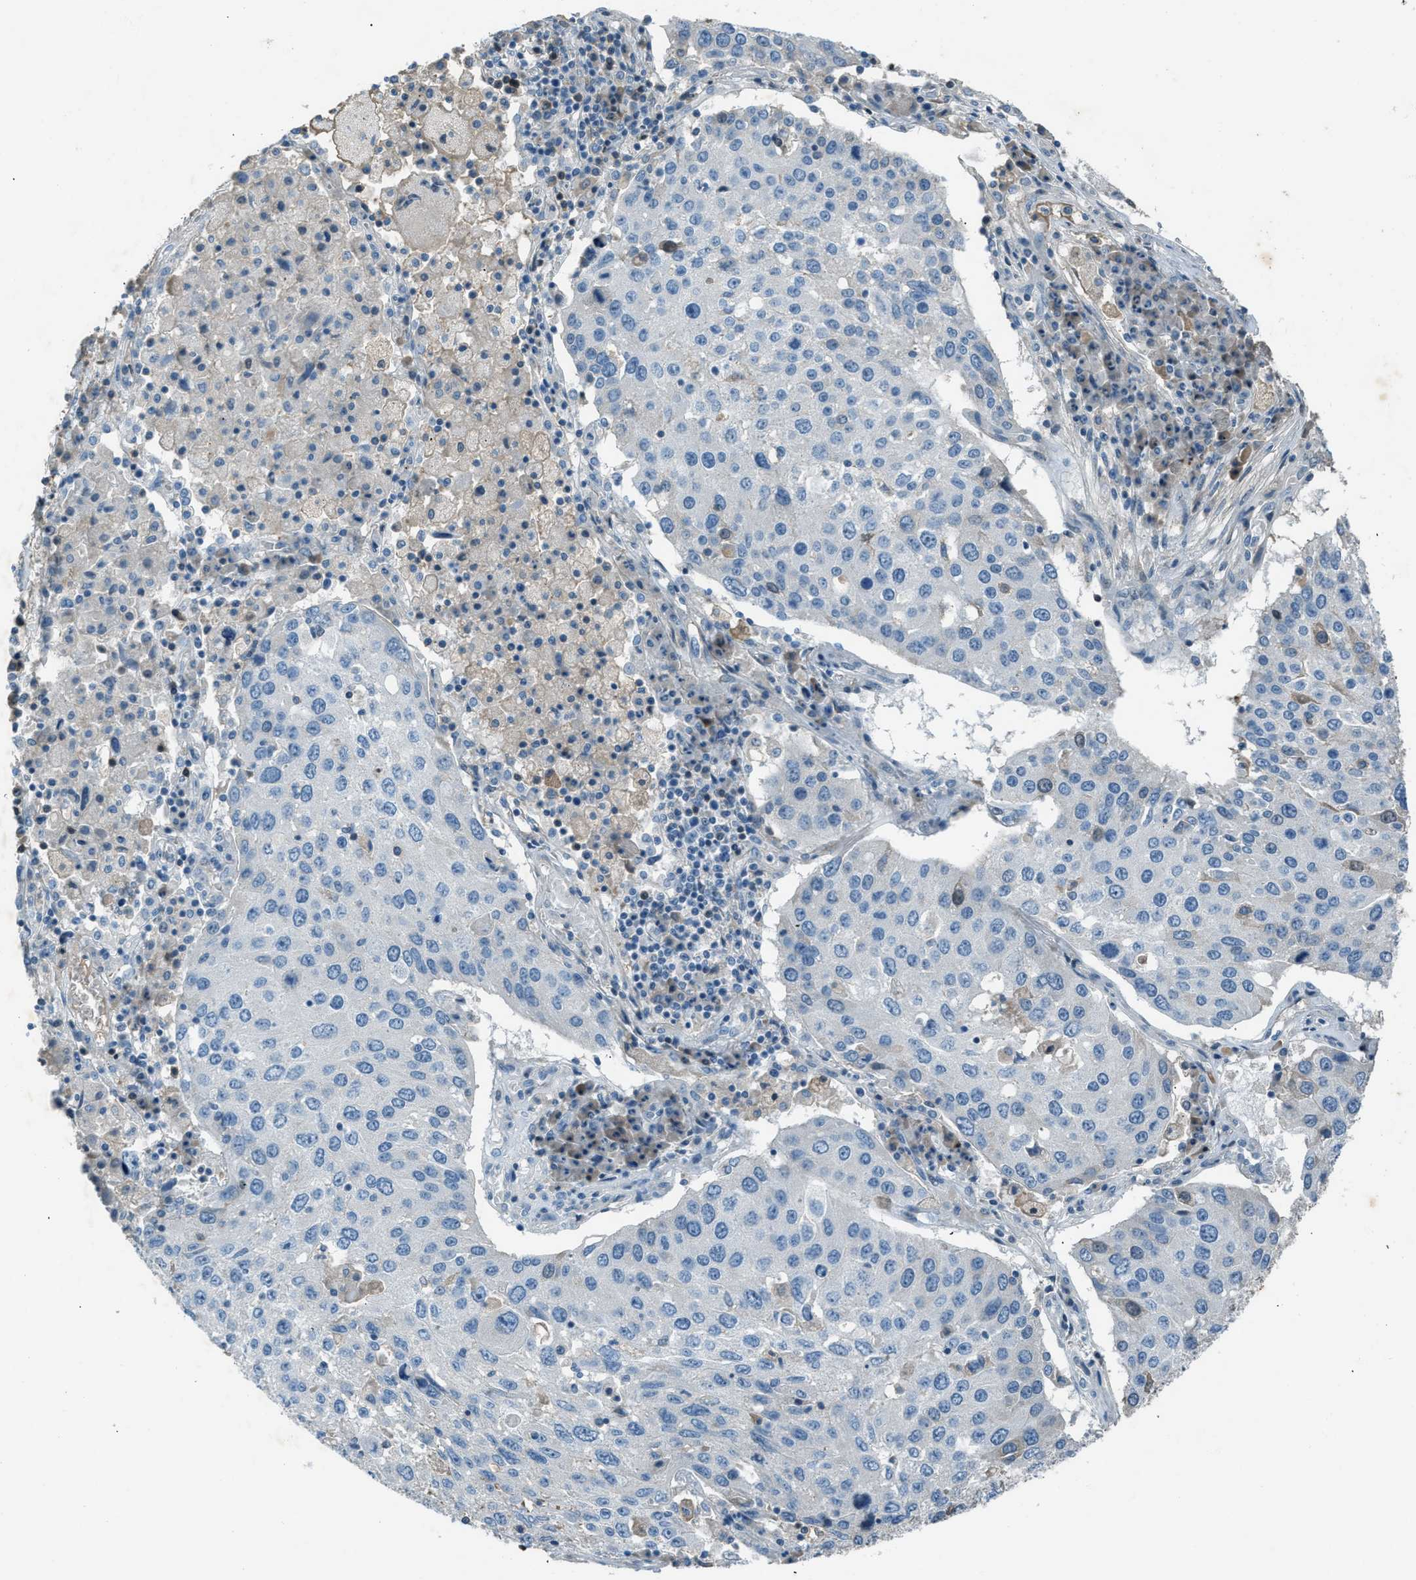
{"staining": {"intensity": "negative", "quantity": "none", "location": "none"}, "tissue": "lung cancer", "cell_type": "Tumor cells", "image_type": "cancer", "snomed": [{"axis": "morphology", "description": "Squamous cell carcinoma, NOS"}, {"axis": "topography", "description": "Lung"}], "caption": "High magnification brightfield microscopy of lung cancer (squamous cell carcinoma) stained with DAB (brown) and counterstained with hematoxylin (blue): tumor cells show no significant staining. (Immunohistochemistry (ihc), brightfield microscopy, high magnification).", "gene": "FBLN2", "patient": {"sex": "male", "age": 65}}